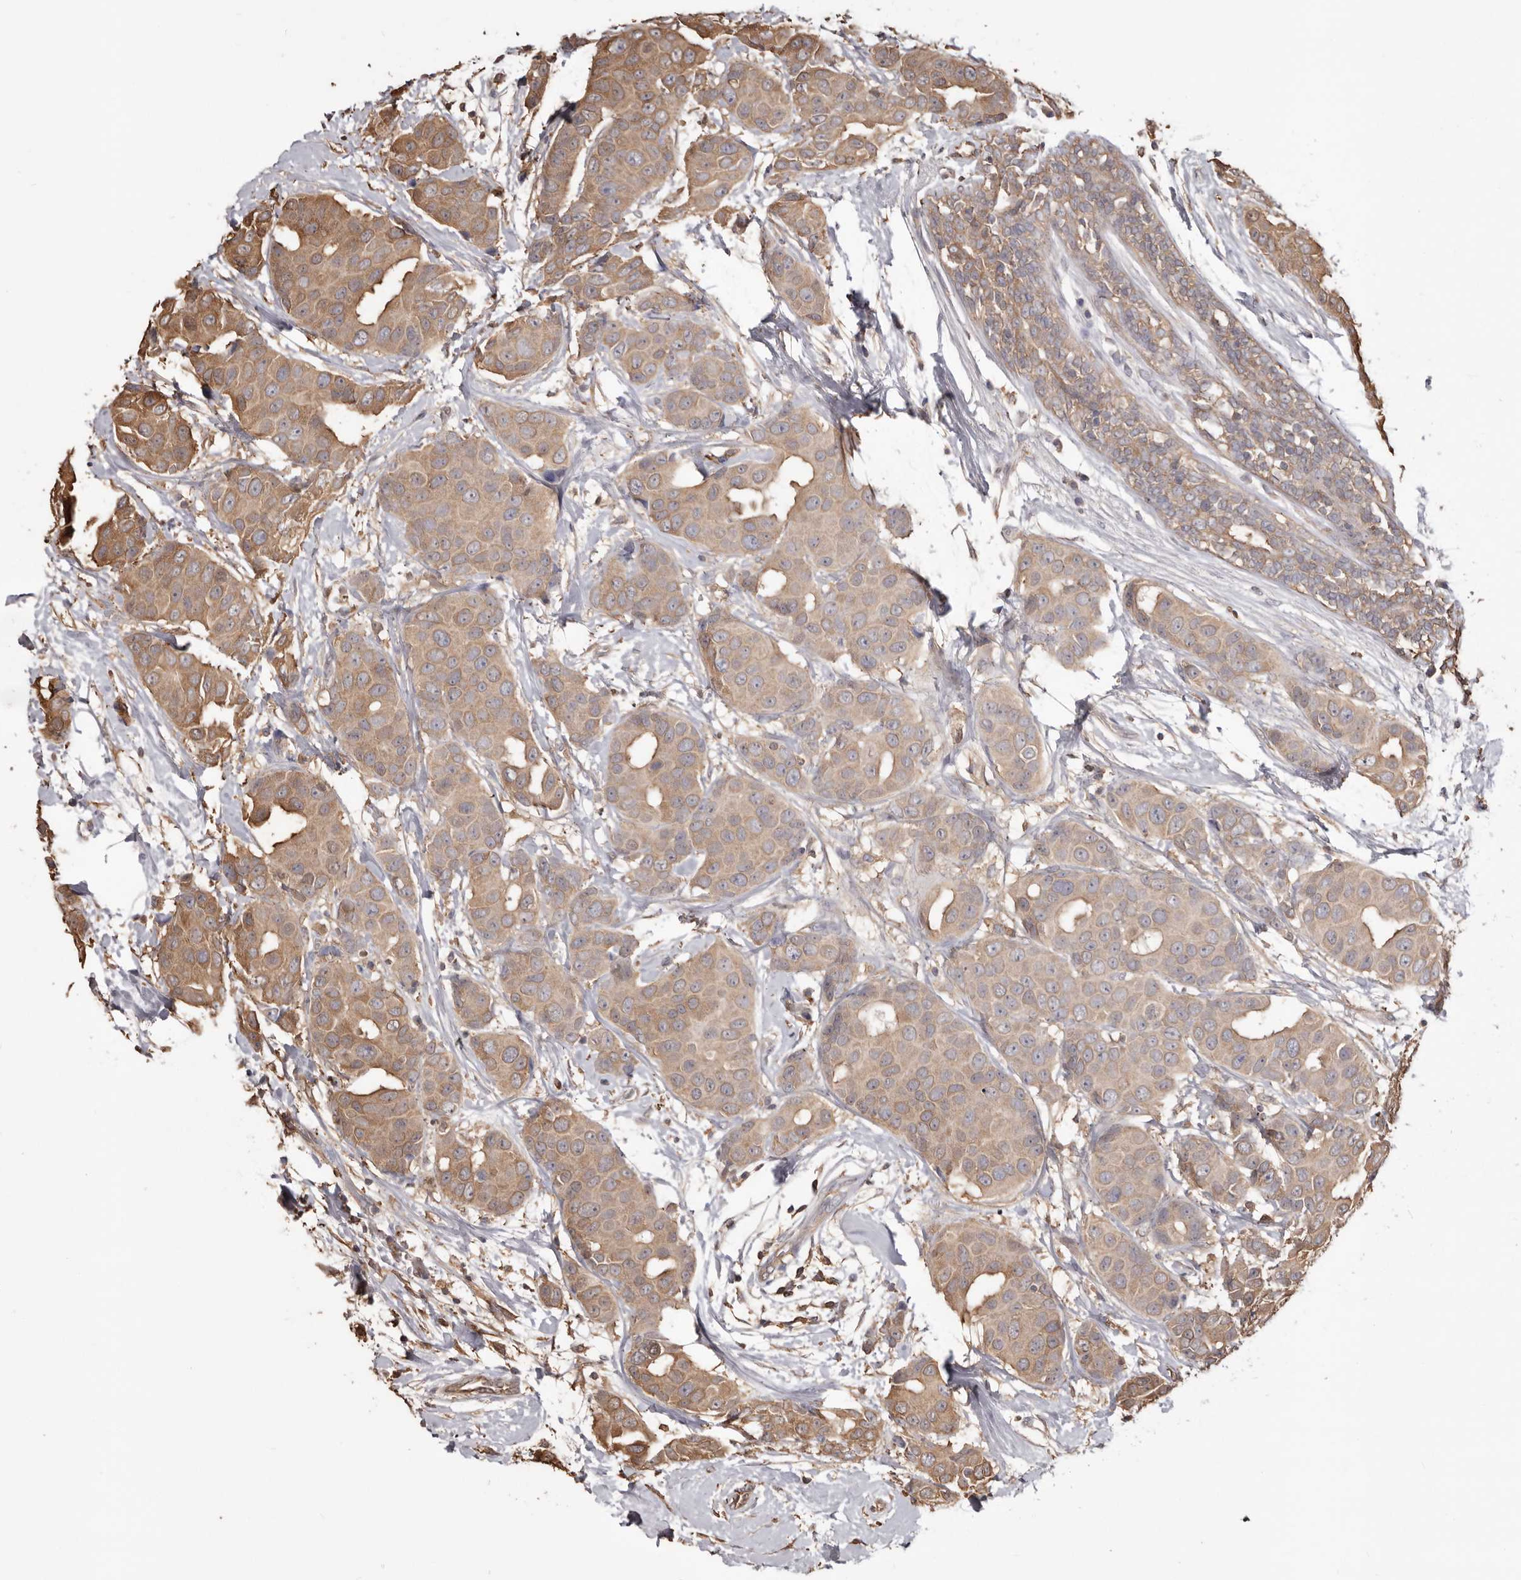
{"staining": {"intensity": "moderate", "quantity": ">75%", "location": "cytoplasmic/membranous"}, "tissue": "breast cancer", "cell_type": "Tumor cells", "image_type": "cancer", "snomed": [{"axis": "morphology", "description": "Normal tissue, NOS"}, {"axis": "morphology", "description": "Duct carcinoma"}, {"axis": "topography", "description": "Breast"}], "caption": "Protein expression analysis of human breast infiltrating ductal carcinoma reveals moderate cytoplasmic/membranous positivity in approximately >75% of tumor cells.", "gene": "PKM", "patient": {"sex": "female", "age": 39}}